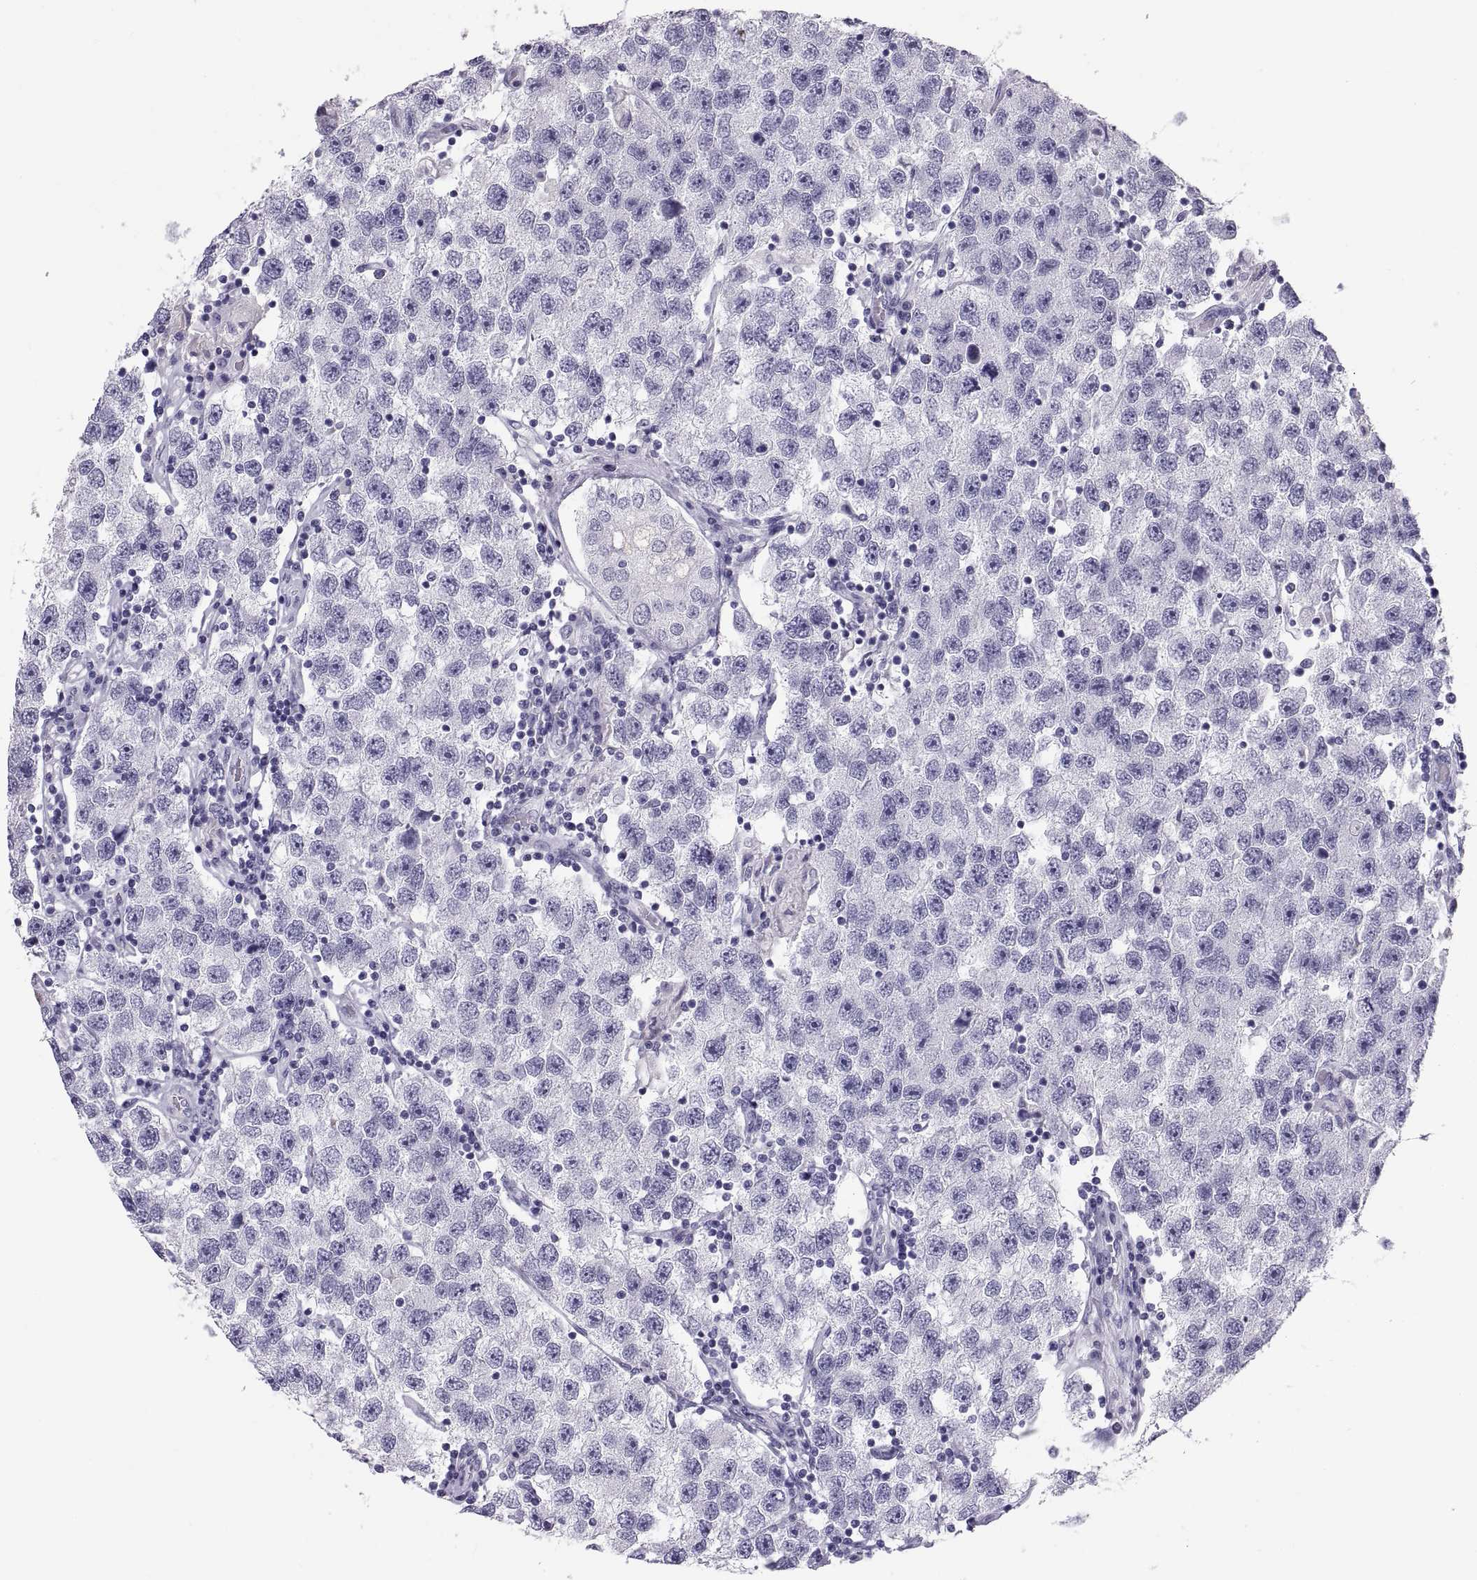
{"staining": {"intensity": "negative", "quantity": "none", "location": "none"}, "tissue": "testis cancer", "cell_type": "Tumor cells", "image_type": "cancer", "snomed": [{"axis": "morphology", "description": "Seminoma, NOS"}, {"axis": "topography", "description": "Testis"}], "caption": "Testis cancer (seminoma) was stained to show a protein in brown. There is no significant expression in tumor cells.", "gene": "PAX2", "patient": {"sex": "male", "age": 26}}